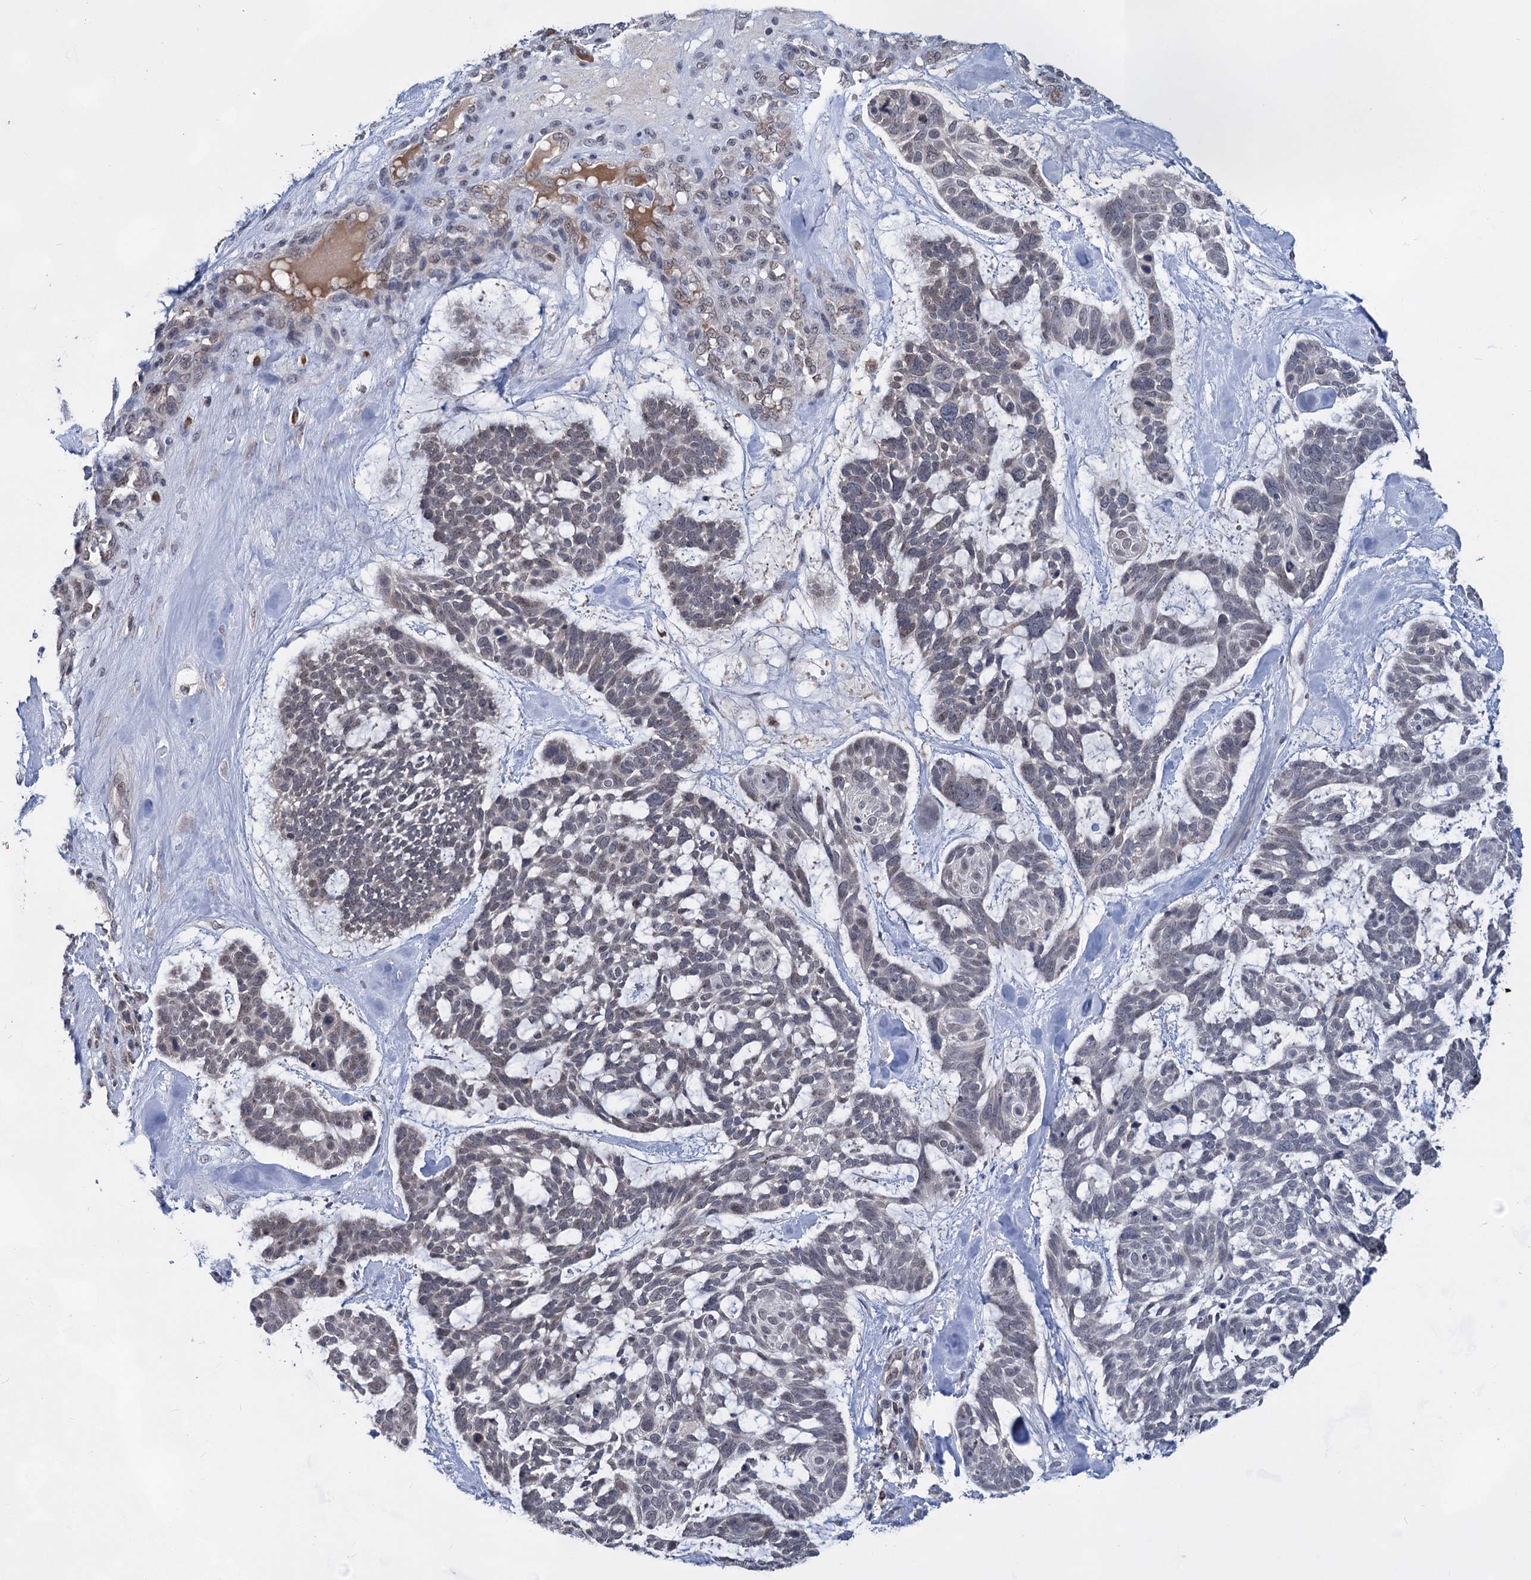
{"staining": {"intensity": "negative", "quantity": "none", "location": "none"}, "tissue": "skin cancer", "cell_type": "Tumor cells", "image_type": "cancer", "snomed": [{"axis": "morphology", "description": "Basal cell carcinoma"}, {"axis": "topography", "description": "Skin"}], "caption": "Immunohistochemical staining of skin cancer shows no significant staining in tumor cells.", "gene": "TTC17", "patient": {"sex": "male", "age": 88}}